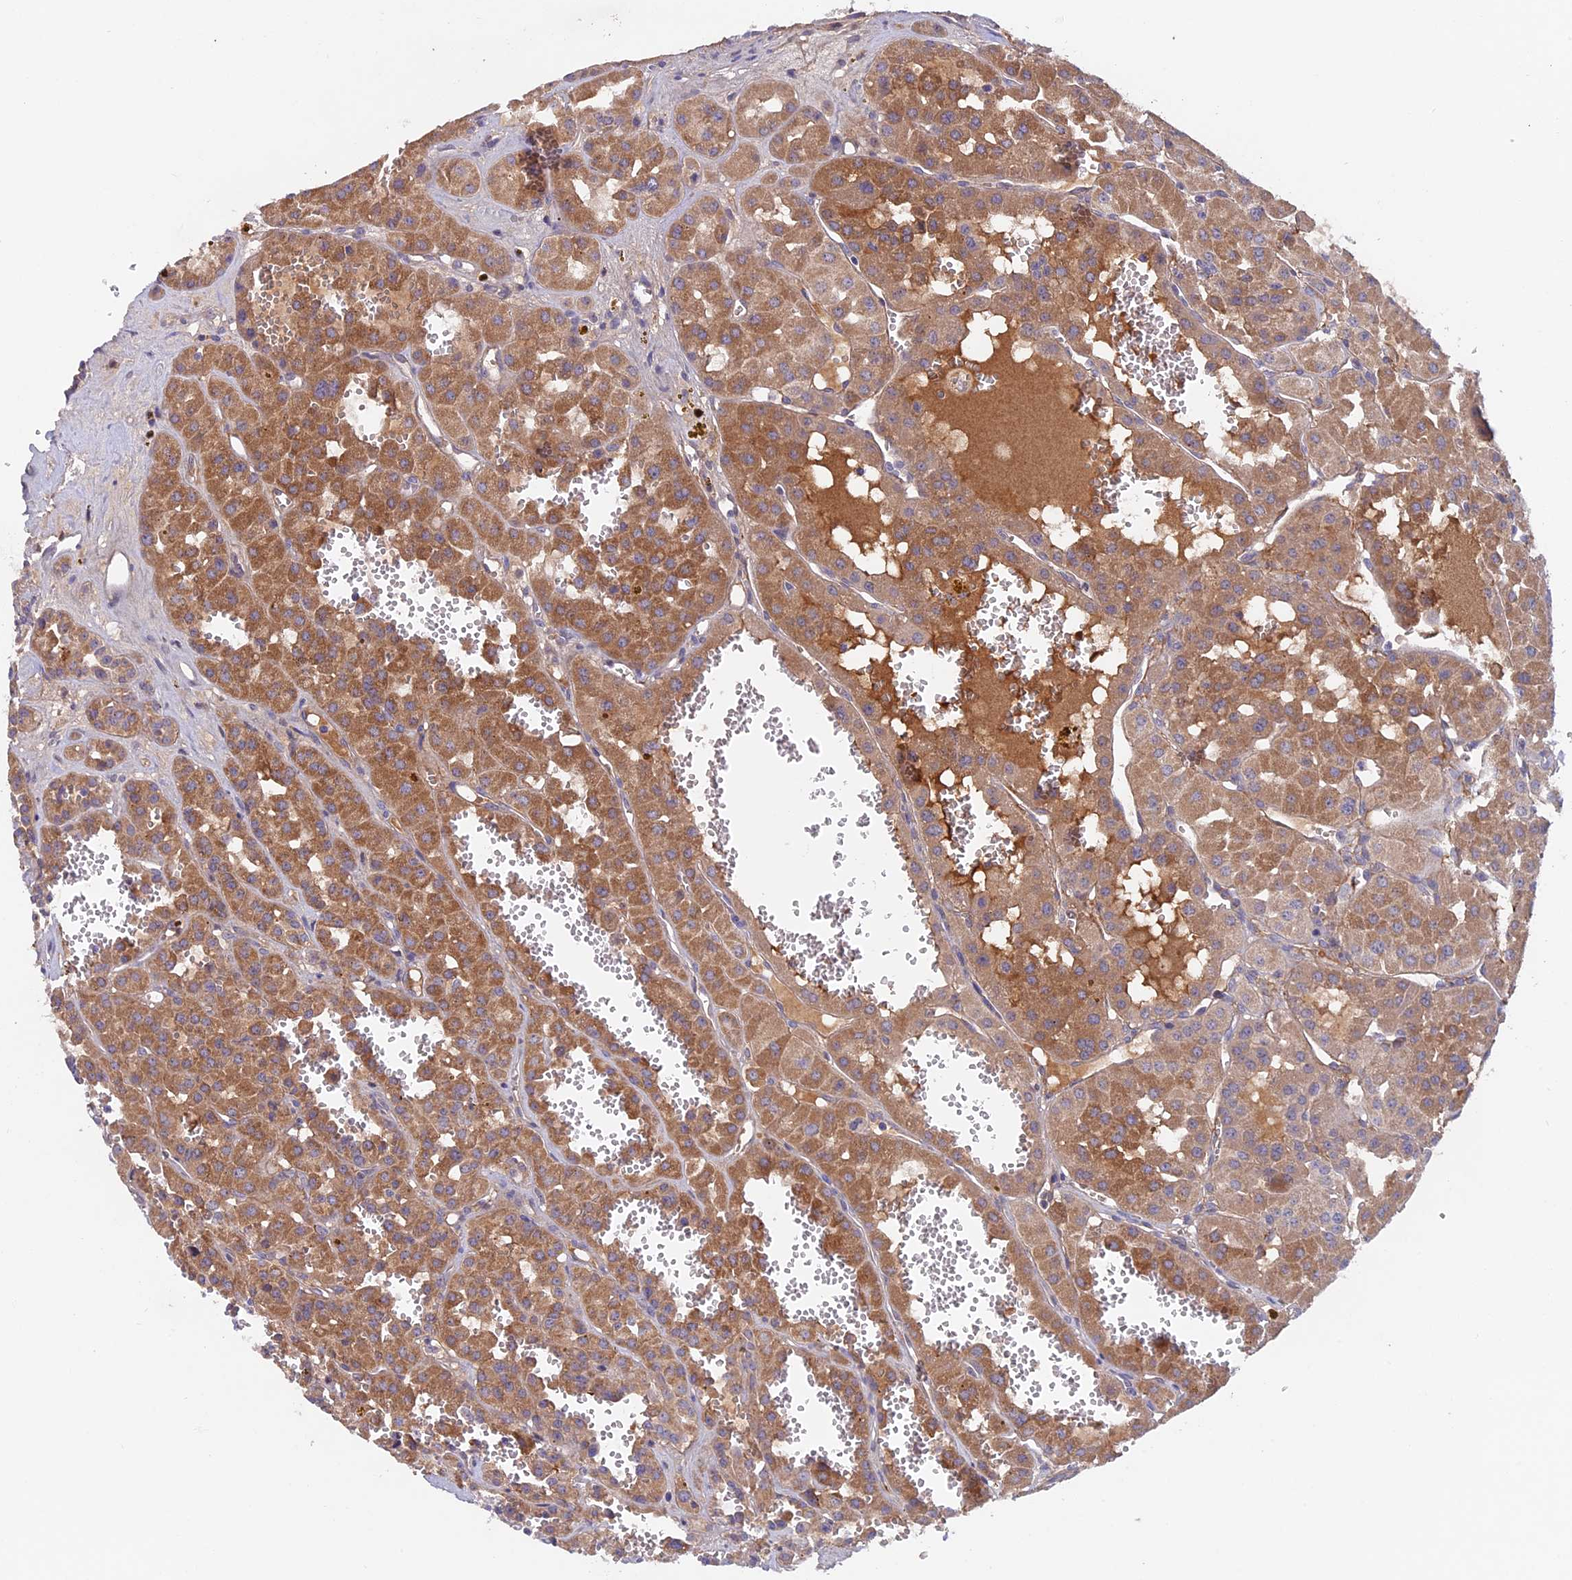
{"staining": {"intensity": "moderate", "quantity": ">75%", "location": "cytoplasmic/membranous"}, "tissue": "renal cancer", "cell_type": "Tumor cells", "image_type": "cancer", "snomed": [{"axis": "morphology", "description": "Carcinoma, NOS"}, {"axis": "topography", "description": "Kidney"}], "caption": "Moderate cytoplasmic/membranous expression is identified in about >75% of tumor cells in renal cancer (carcinoma). Immunohistochemistry (ihc) stains the protein of interest in brown and the nuclei are stained blue.", "gene": "COL4A3", "patient": {"sex": "female", "age": 75}}